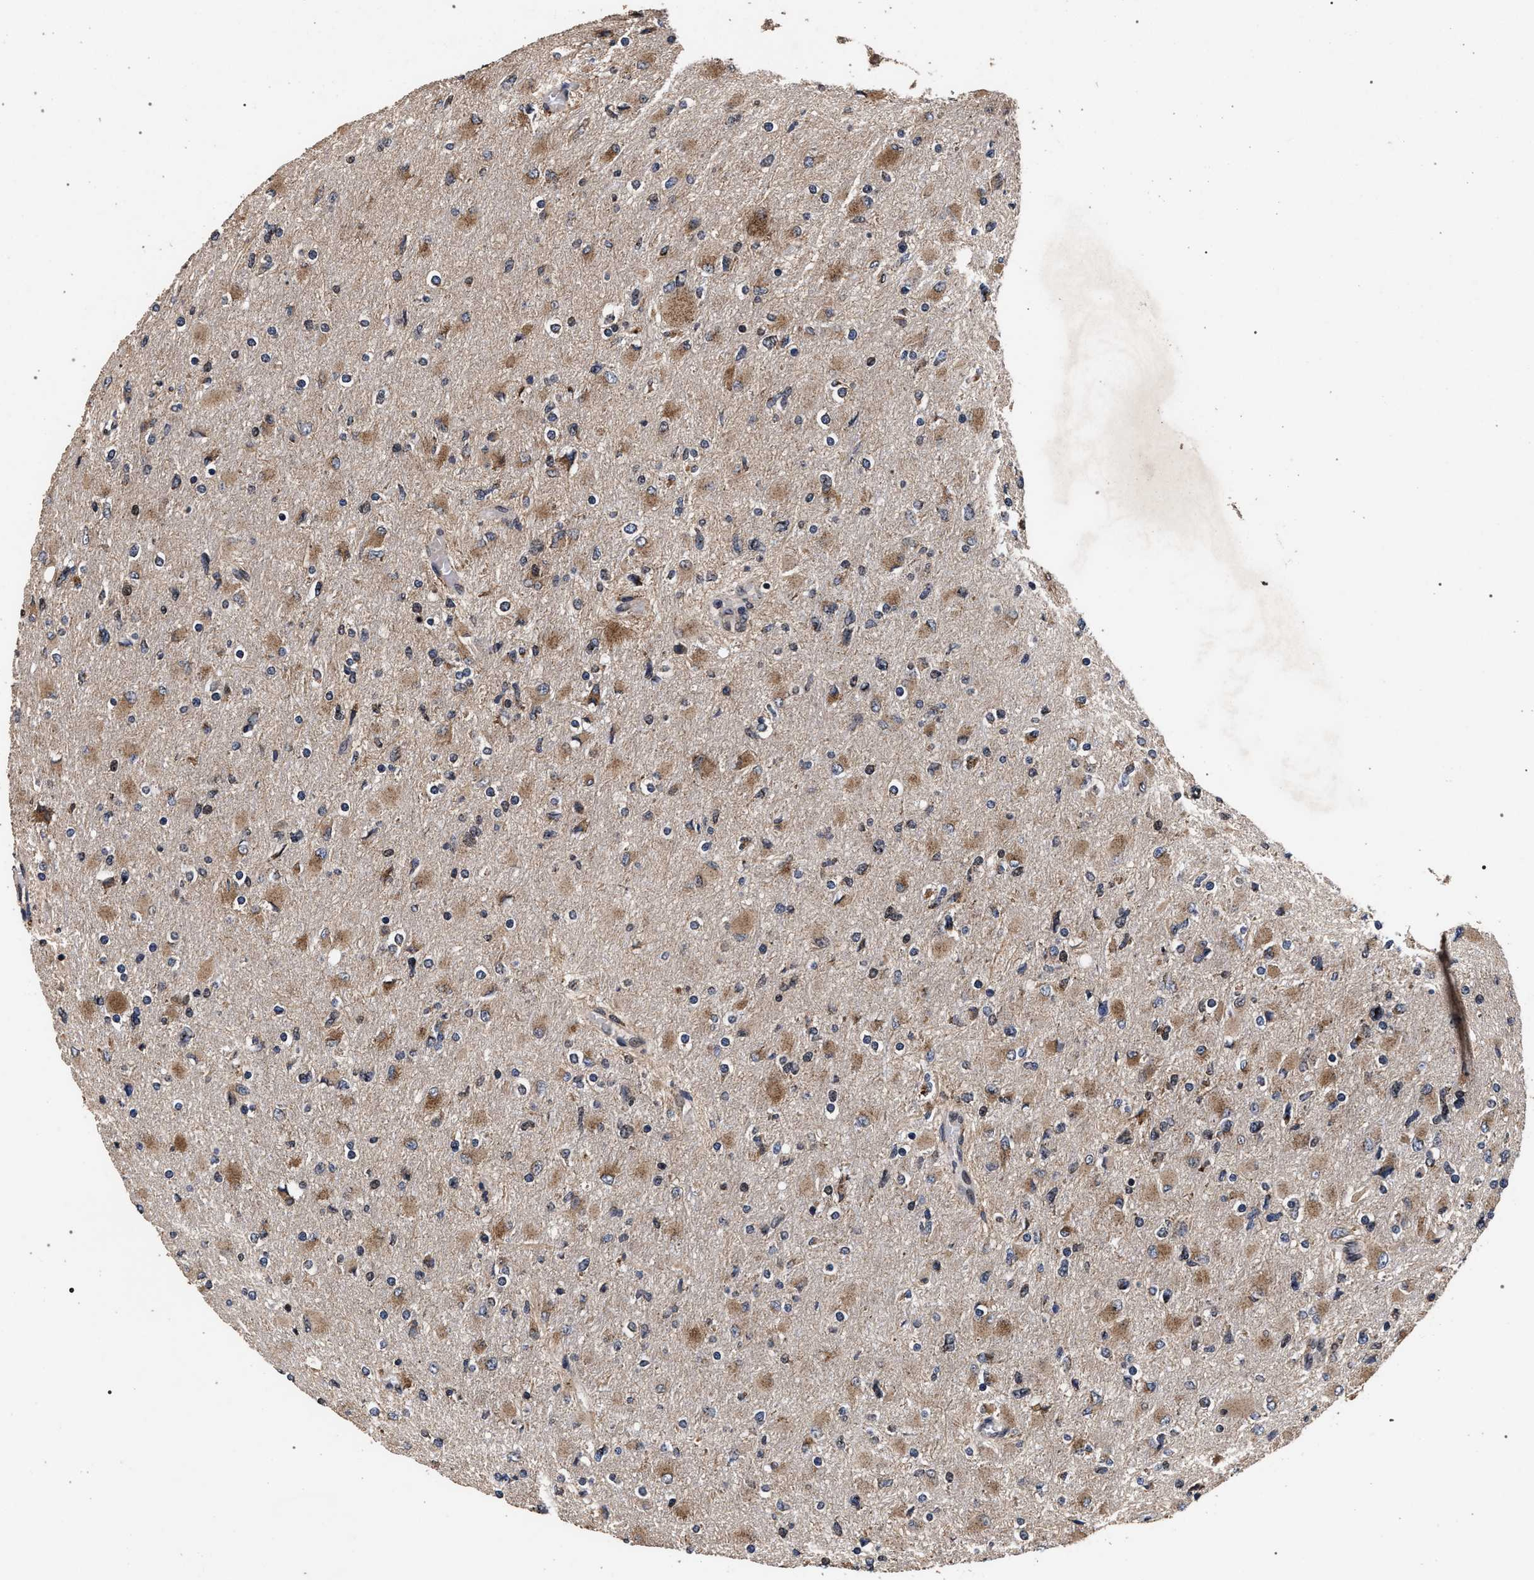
{"staining": {"intensity": "moderate", "quantity": "25%-75%", "location": "cytoplasmic/membranous,nuclear"}, "tissue": "glioma", "cell_type": "Tumor cells", "image_type": "cancer", "snomed": [{"axis": "morphology", "description": "Glioma, malignant, High grade"}, {"axis": "topography", "description": "Cerebral cortex"}], "caption": "Immunohistochemical staining of human glioma reveals moderate cytoplasmic/membranous and nuclear protein expression in approximately 25%-75% of tumor cells. (DAB IHC with brightfield microscopy, high magnification).", "gene": "ACOX1", "patient": {"sex": "female", "age": 36}}